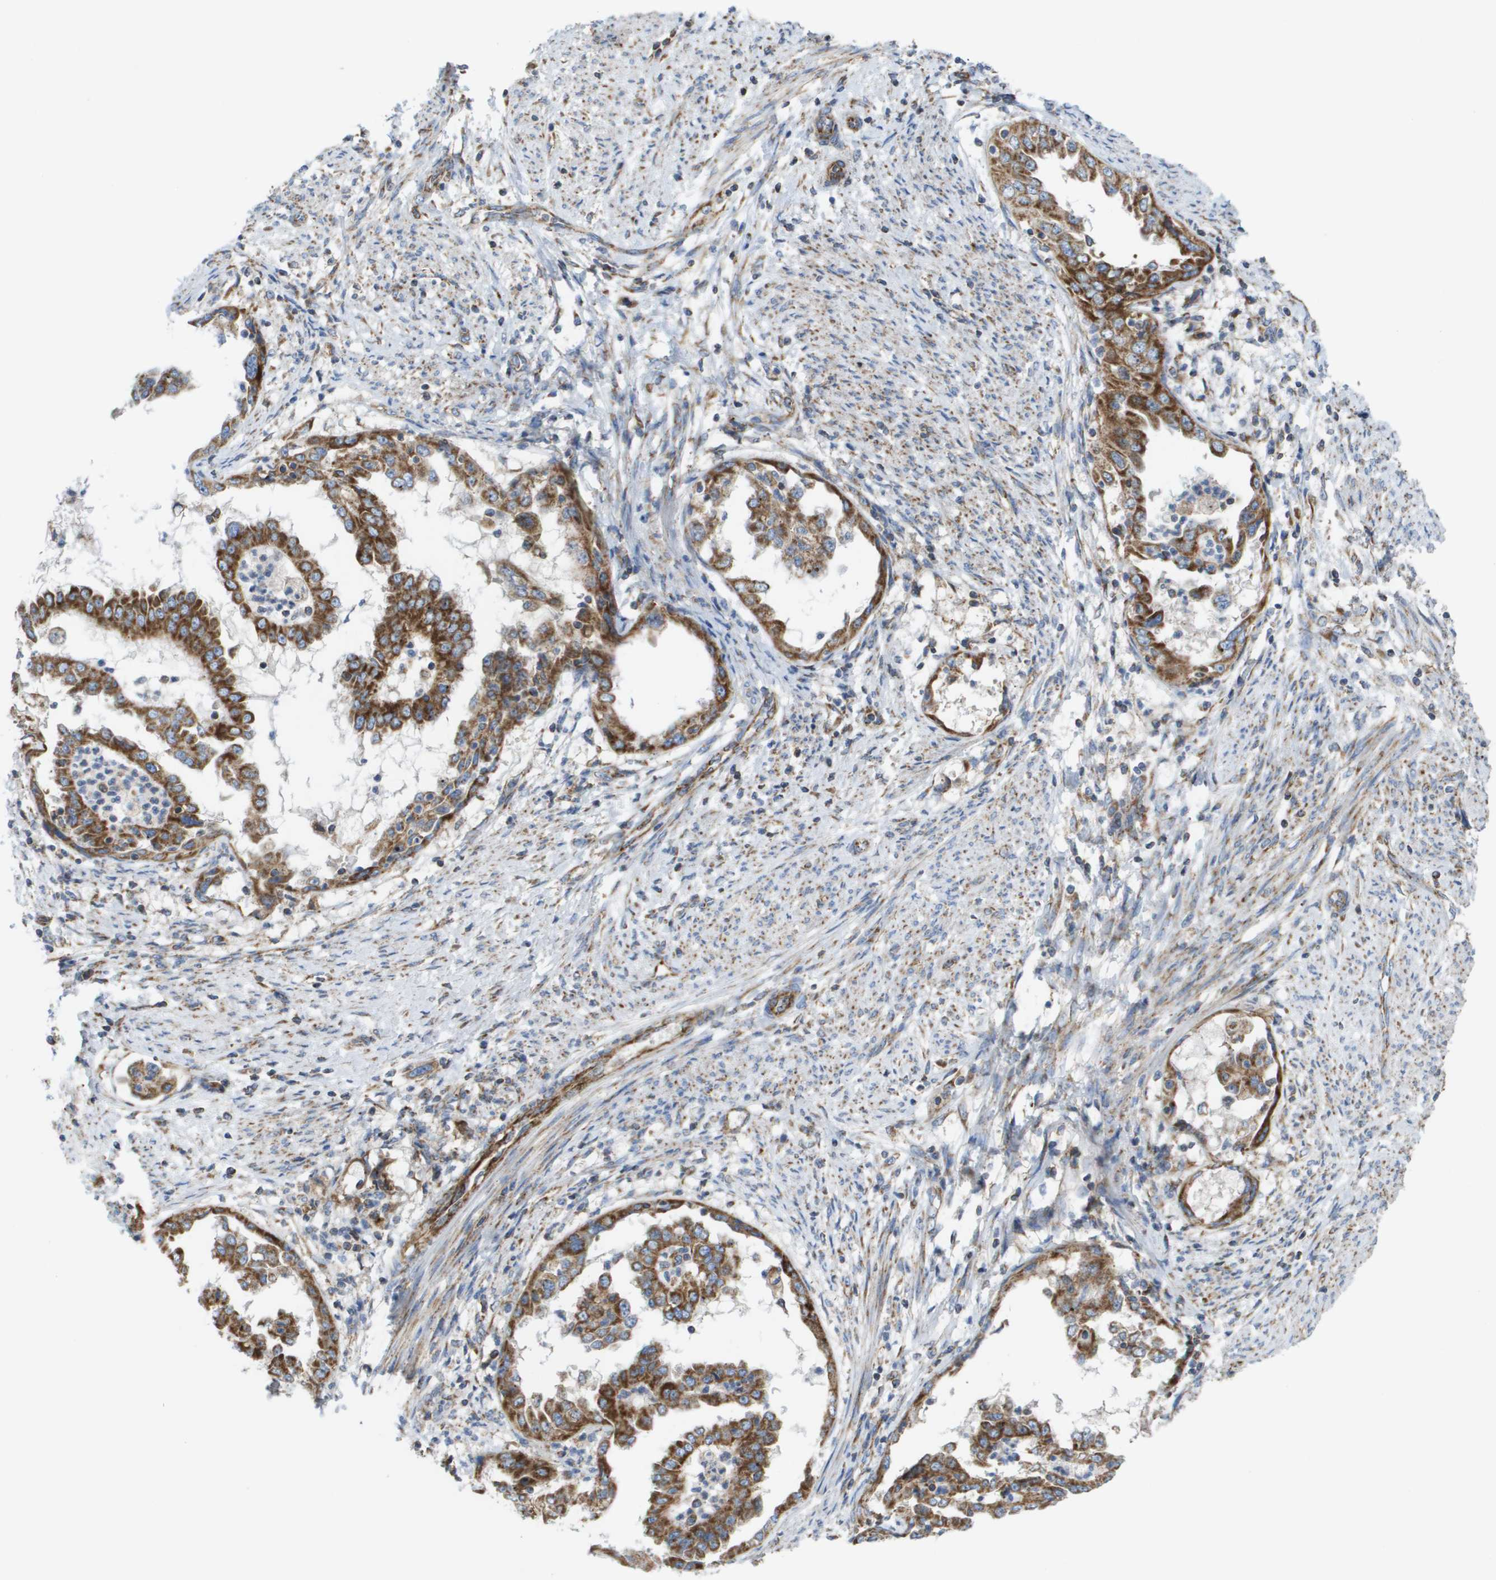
{"staining": {"intensity": "moderate", "quantity": ">75%", "location": "cytoplasmic/membranous"}, "tissue": "endometrial cancer", "cell_type": "Tumor cells", "image_type": "cancer", "snomed": [{"axis": "morphology", "description": "Adenocarcinoma, NOS"}, {"axis": "topography", "description": "Endometrium"}], "caption": "The histopathology image reveals staining of endometrial cancer (adenocarcinoma), revealing moderate cytoplasmic/membranous protein expression (brown color) within tumor cells. (DAB IHC with brightfield microscopy, high magnification).", "gene": "FIS1", "patient": {"sex": "female", "age": 85}}